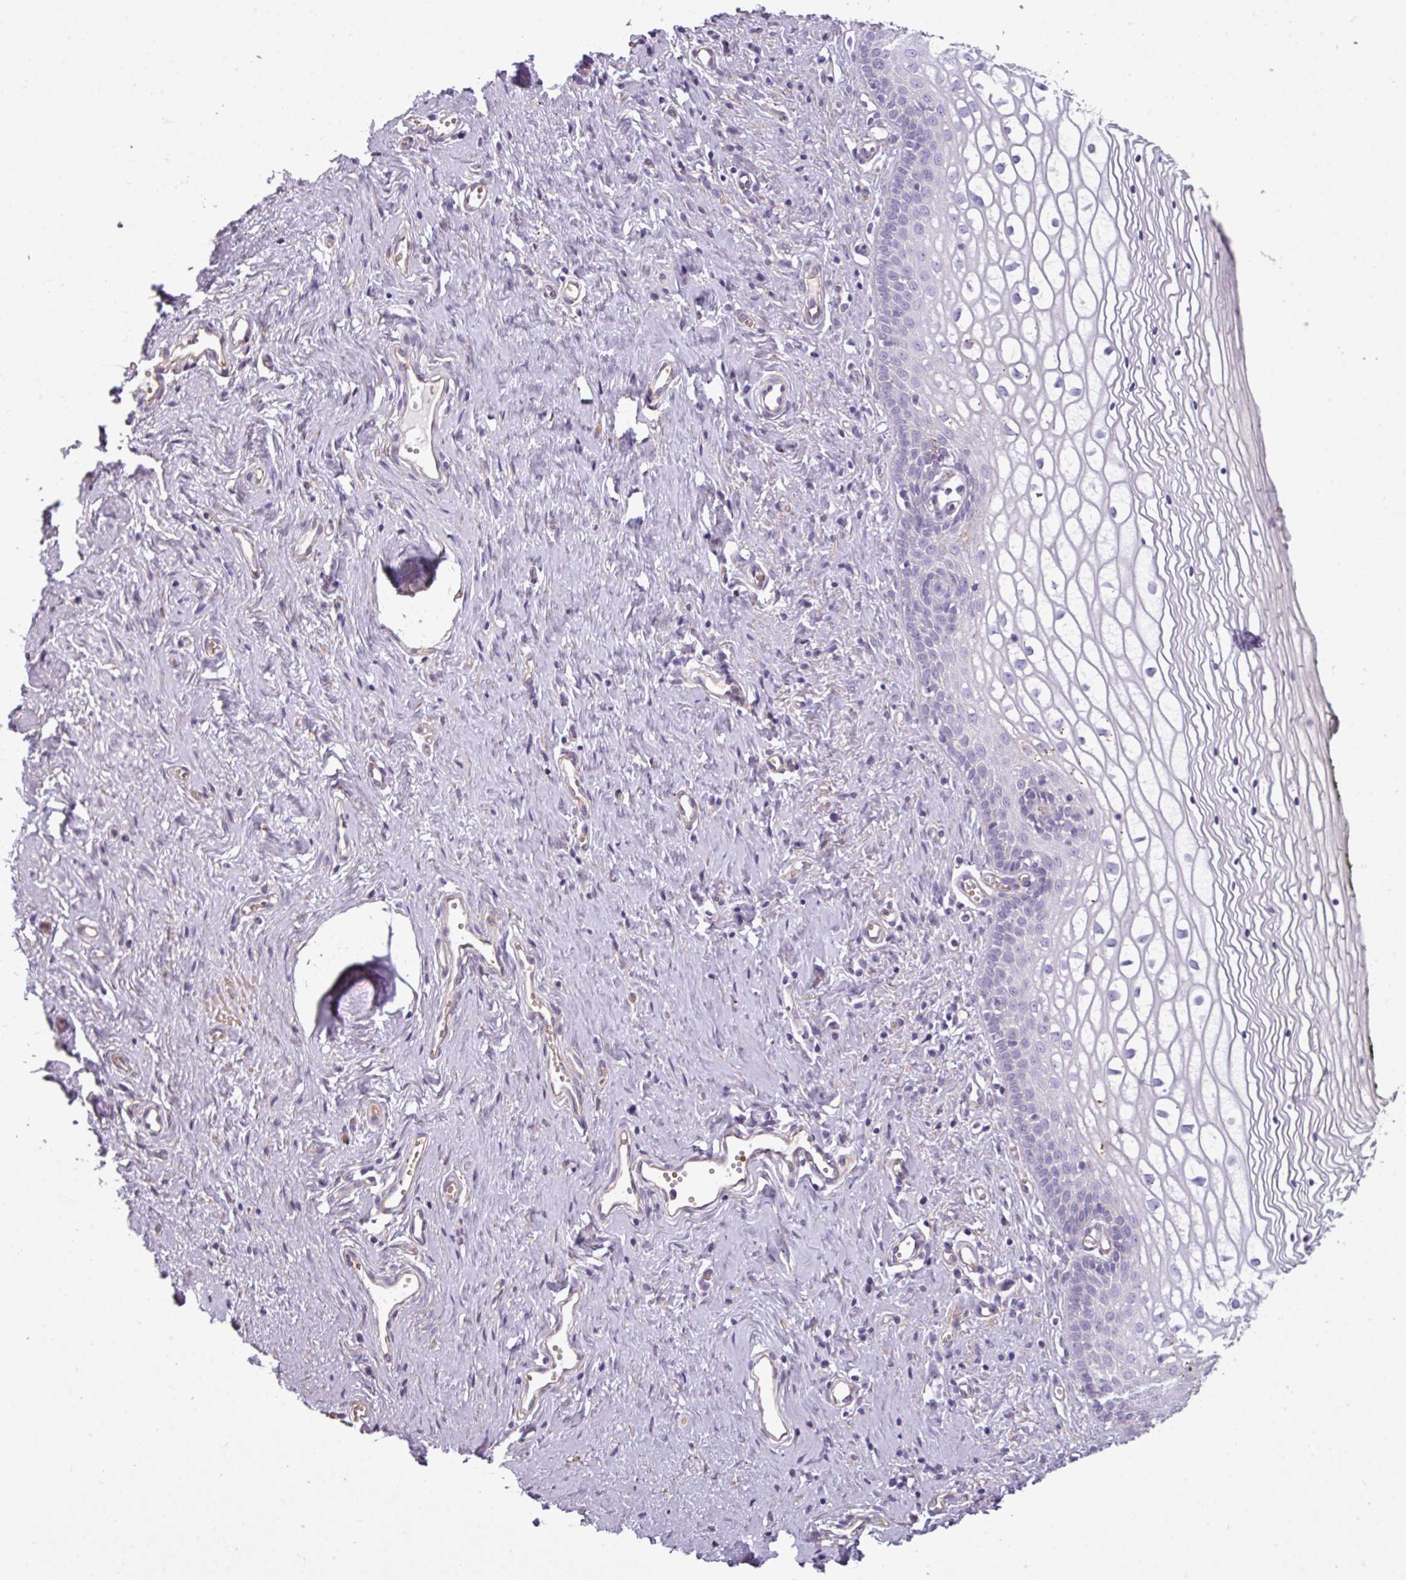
{"staining": {"intensity": "negative", "quantity": "none", "location": "none"}, "tissue": "vagina", "cell_type": "Squamous epithelial cells", "image_type": "normal", "snomed": [{"axis": "morphology", "description": "Normal tissue, NOS"}, {"axis": "topography", "description": "Vagina"}], "caption": "Immunohistochemical staining of benign vagina demonstrates no significant staining in squamous epithelial cells.", "gene": "BUD23", "patient": {"sex": "female", "age": 59}}